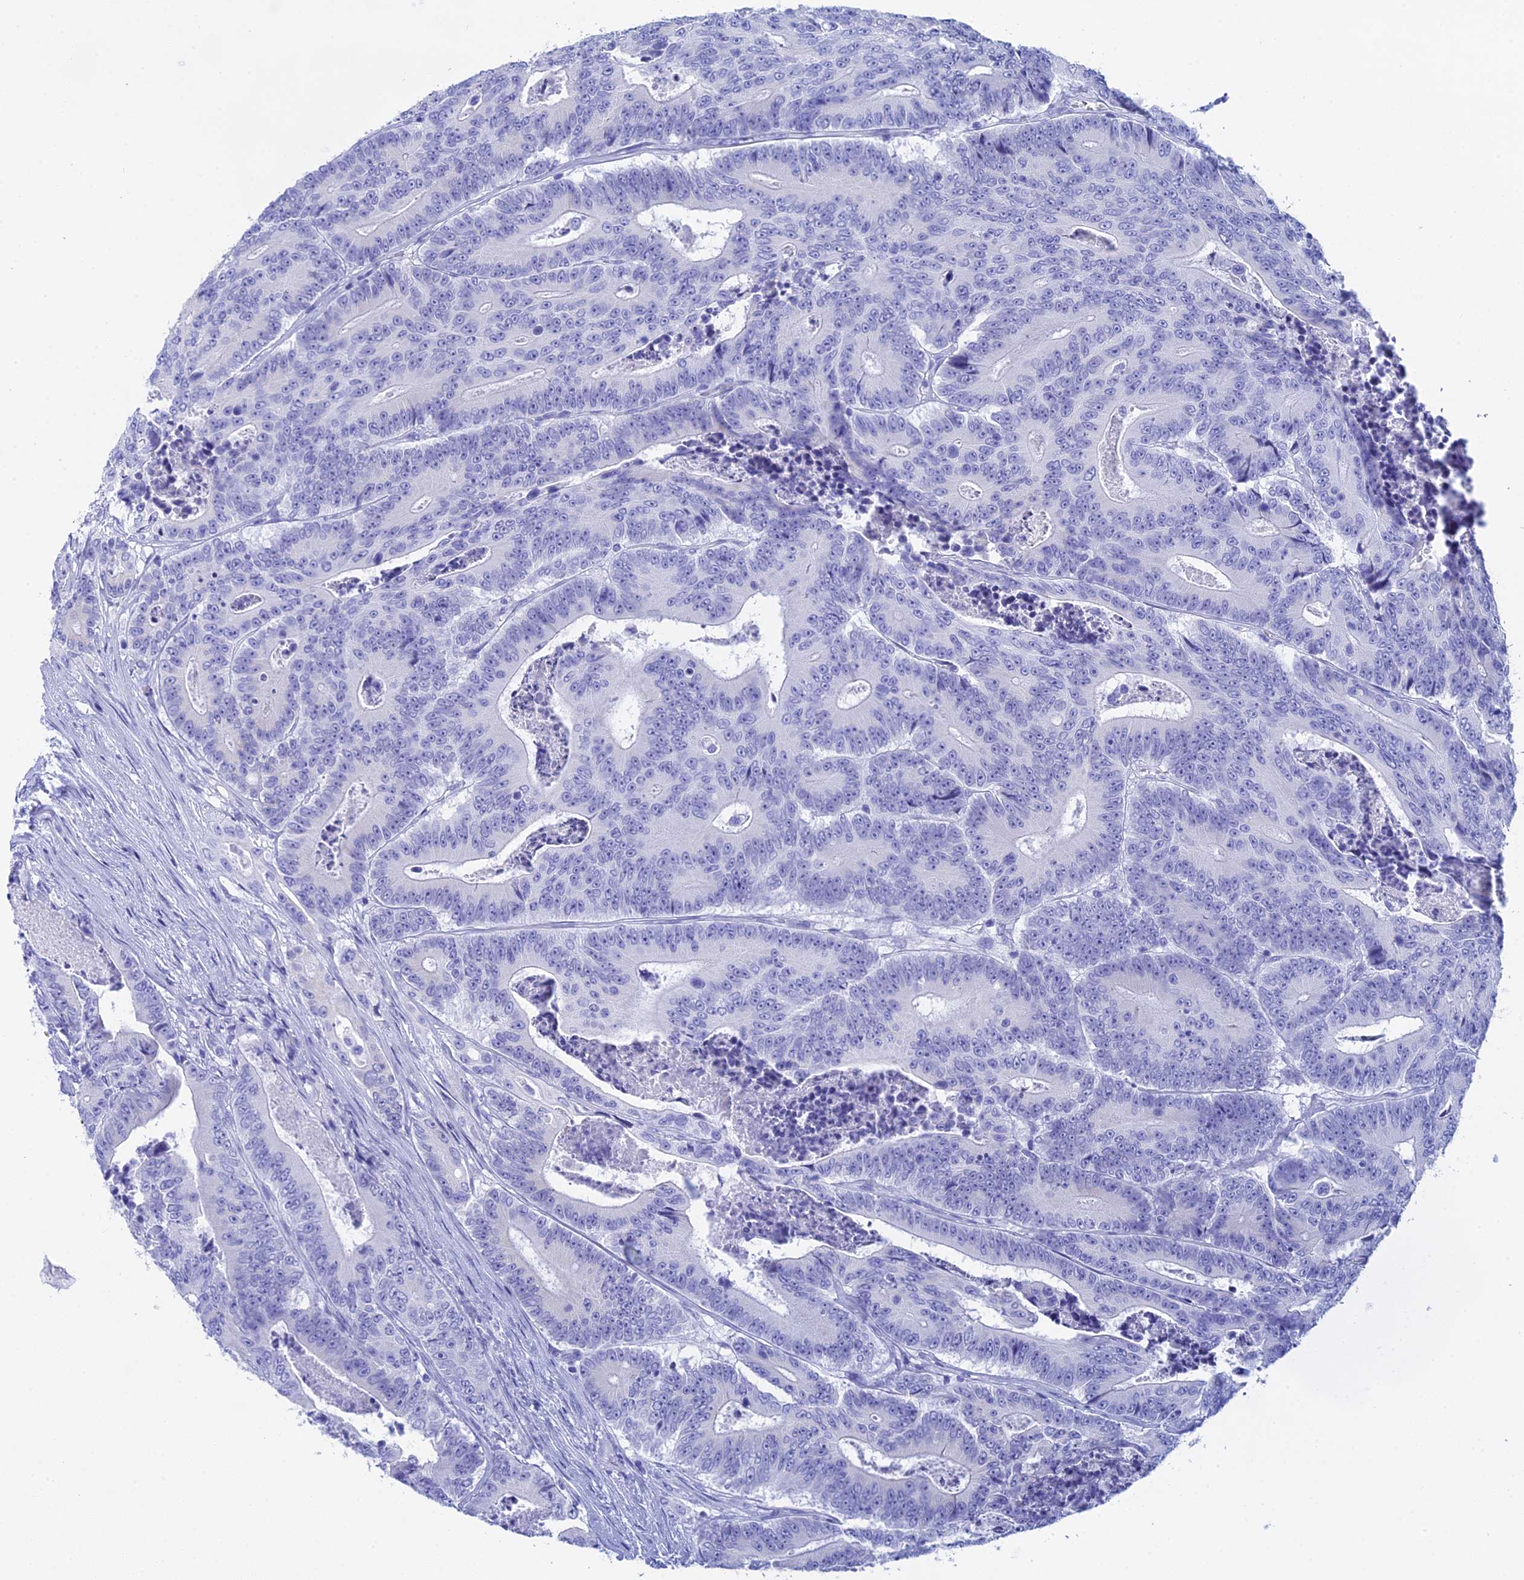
{"staining": {"intensity": "negative", "quantity": "none", "location": "none"}, "tissue": "colorectal cancer", "cell_type": "Tumor cells", "image_type": "cancer", "snomed": [{"axis": "morphology", "description": "Adenocarcinoma, NOS"}, {"axis": "topography", "description": "Colon"}], "caption": "This histopathology image is of adenocarcinoma (colorectal) stained with IHC to label a protein in brown with the nuclei are counter-stained blue. There is no staining in tumor cells.", "gene": "TEX101", "patient": {"sex": "male", "age": 83}}